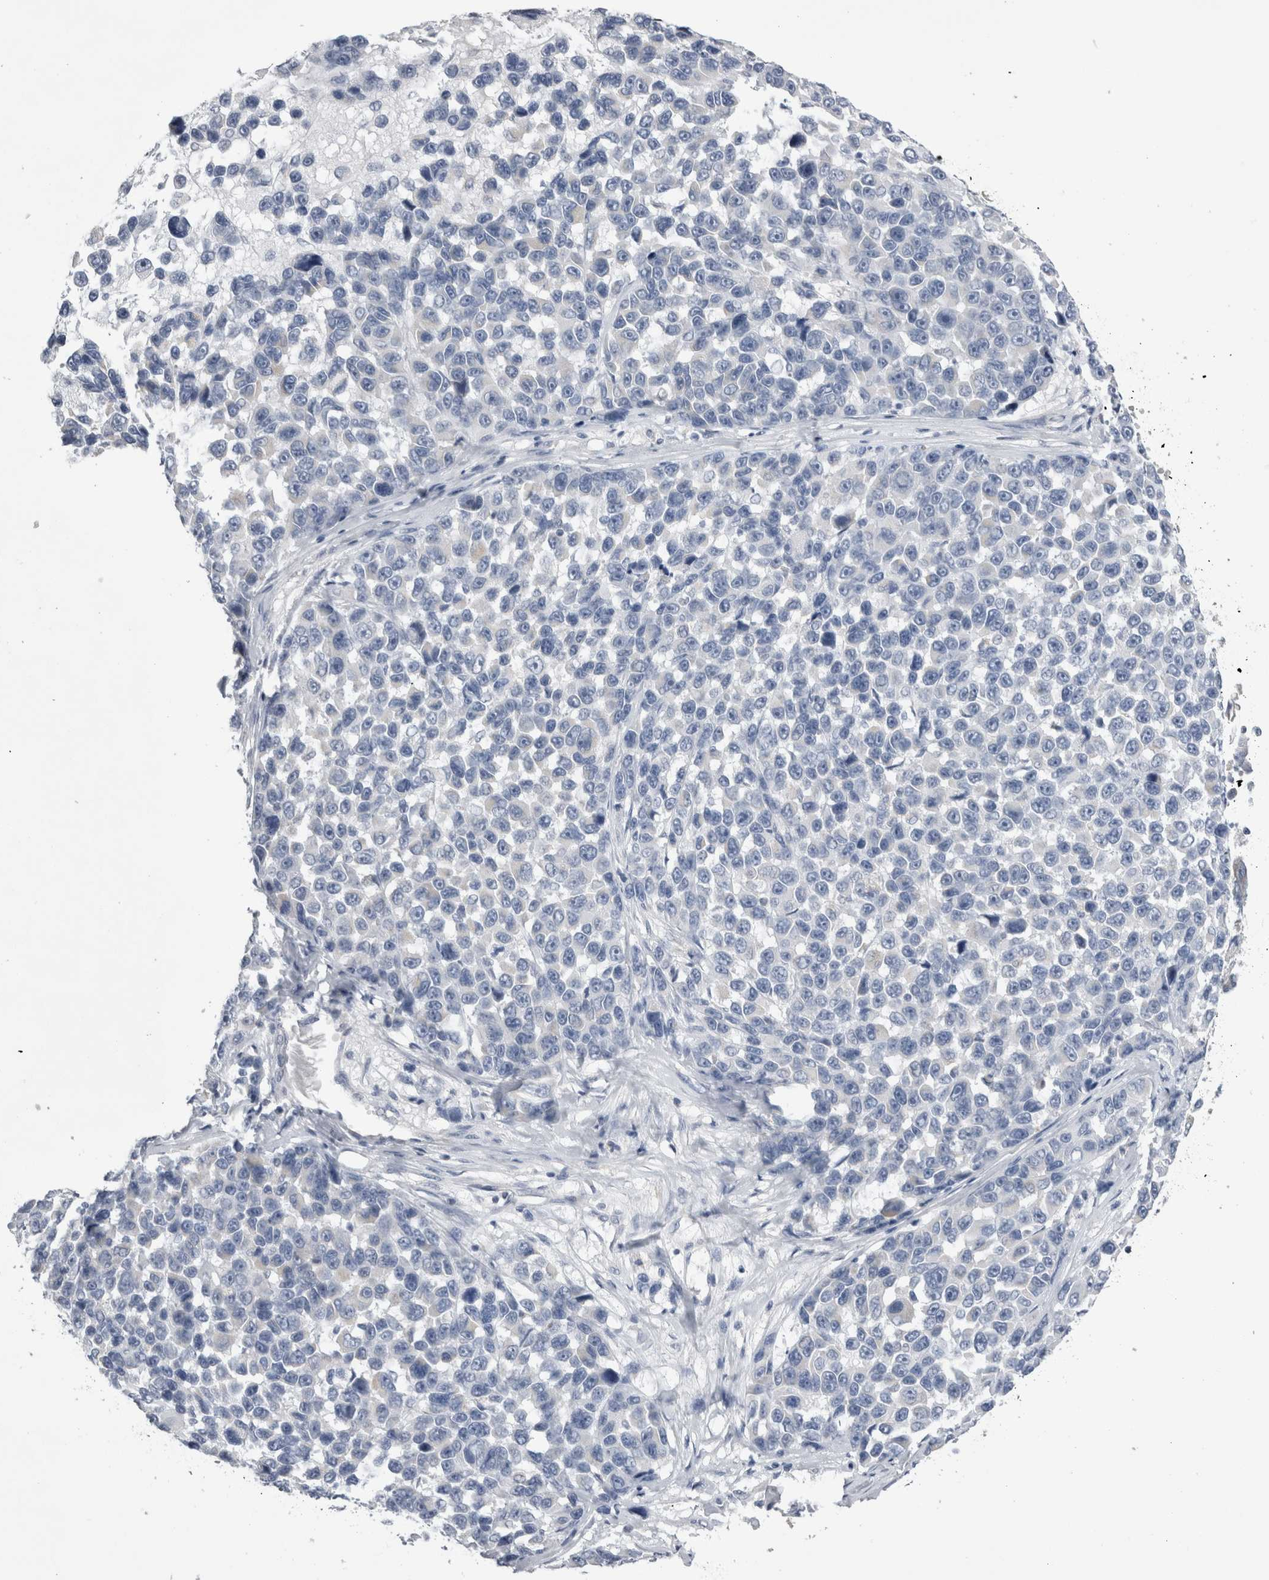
{"staining": {"intensity": "negative", "quantity": "none", "location": "none"}, "tissue": "melanoma", "cell_type": "Tumor cells", "image_type": "cancer", "snomed": [{"axis": "morphology", "description": "Malignant melanoma, NOS"}, {"axis": "topography", "description": "Skin"}], "caption": "DAB (3,3'-diaminobenzidine) immunohistochemical staining of human melanoma displays no significant staining in tumor cells.", "gene": "DHRS4", "patient": {"sex": "male", "age": 53}}